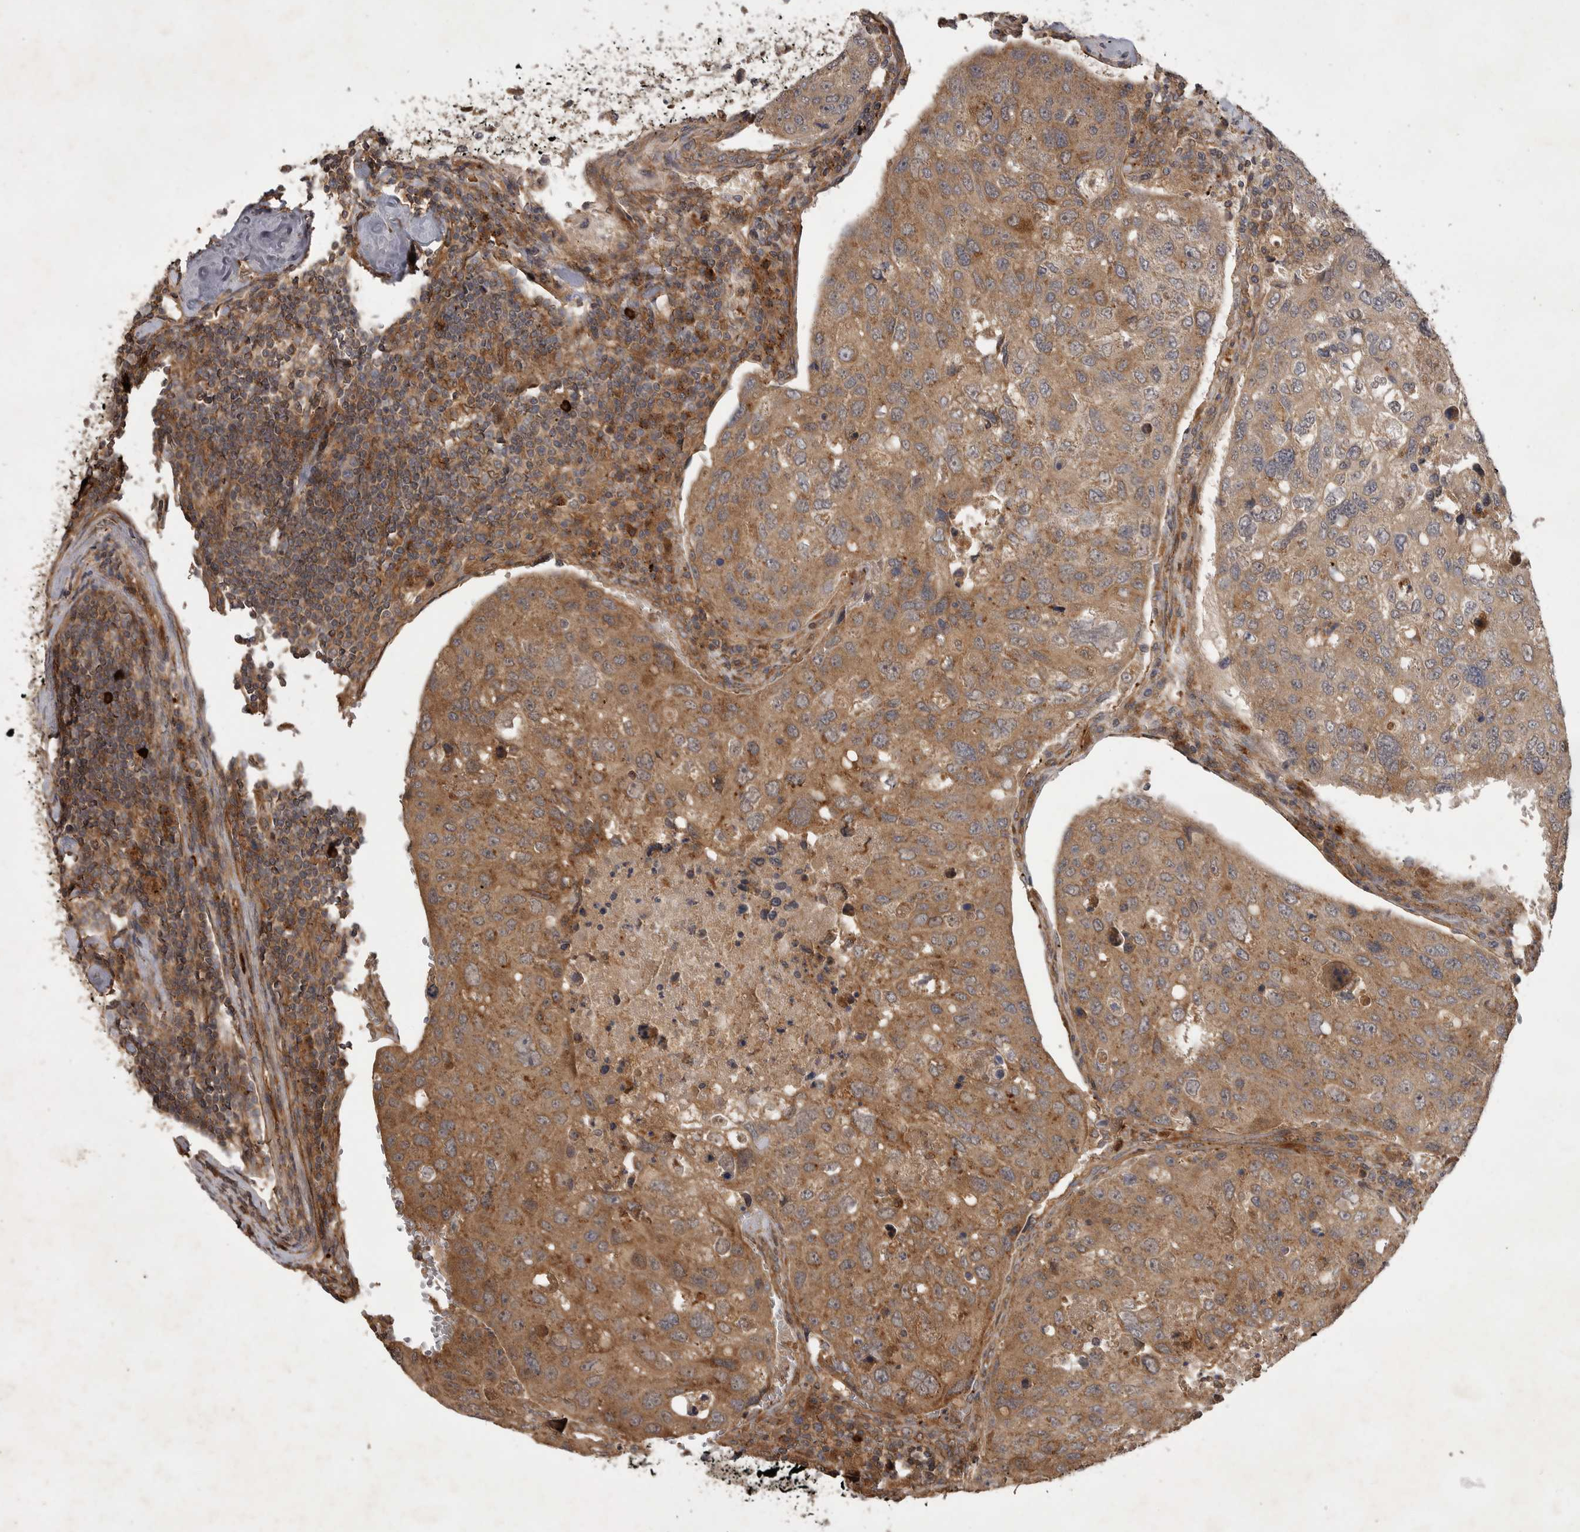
{"staining": {"intensity": "moderate", "quantity": ">75%", "location": "cytoplasmic/membranous"}, "tissue": "urothelial cancer", "cell_type": "Tumor cells", "image_type": "cancer", "snomed": [{"axis": "morphology", "description": "Urothelial carcinoma, High grade"}, {"axis": "topography", "description": "Lymph node"}, {"axis": "topography", "description": "Urinary bladder"}], "caption": "Moderate cytoplasmic/membranous staining is seen in about >75% of tumor cells in urothelial carcinoma (high-grade).", "gene": "ZNF232", "patient": {"sex": "male", "age": 51}}